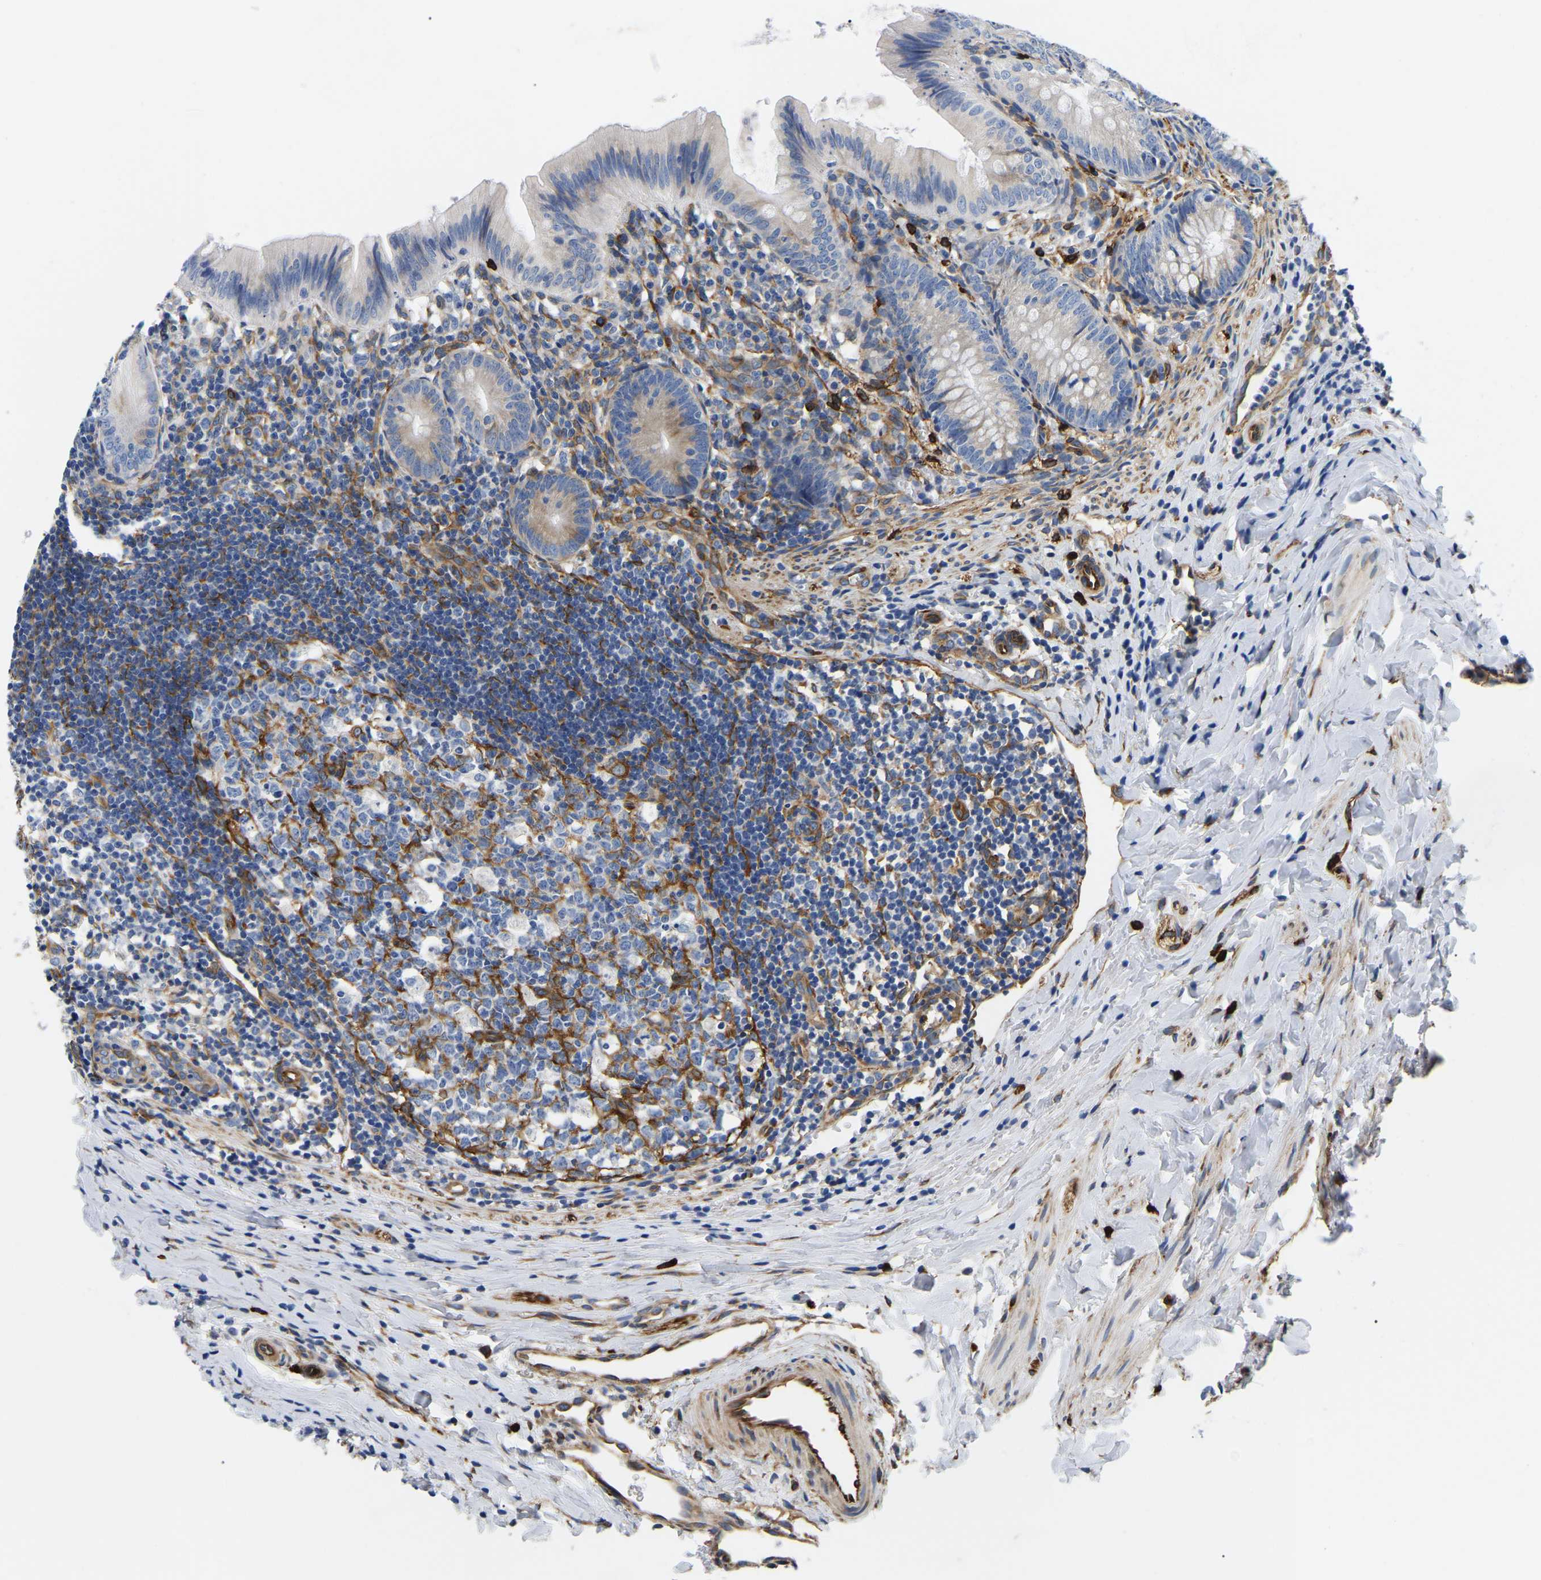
{"staining": {"intensity": "negative", "quantity": "none", "location": "none"}, "tissue": "appendix", "cell_type": "Glandular cells", "image_type": "normal", "snomed": [{"axis": "morphology", "description": "Normal tissue, NOS"}, {"axis": "topography", "description": "Appendix"}], "caption": "The micrograph exhibits no staining of glandular cells in benign appendix.", "gene": "DUSP8", "patient": {"sex": "male", "age": 1}}